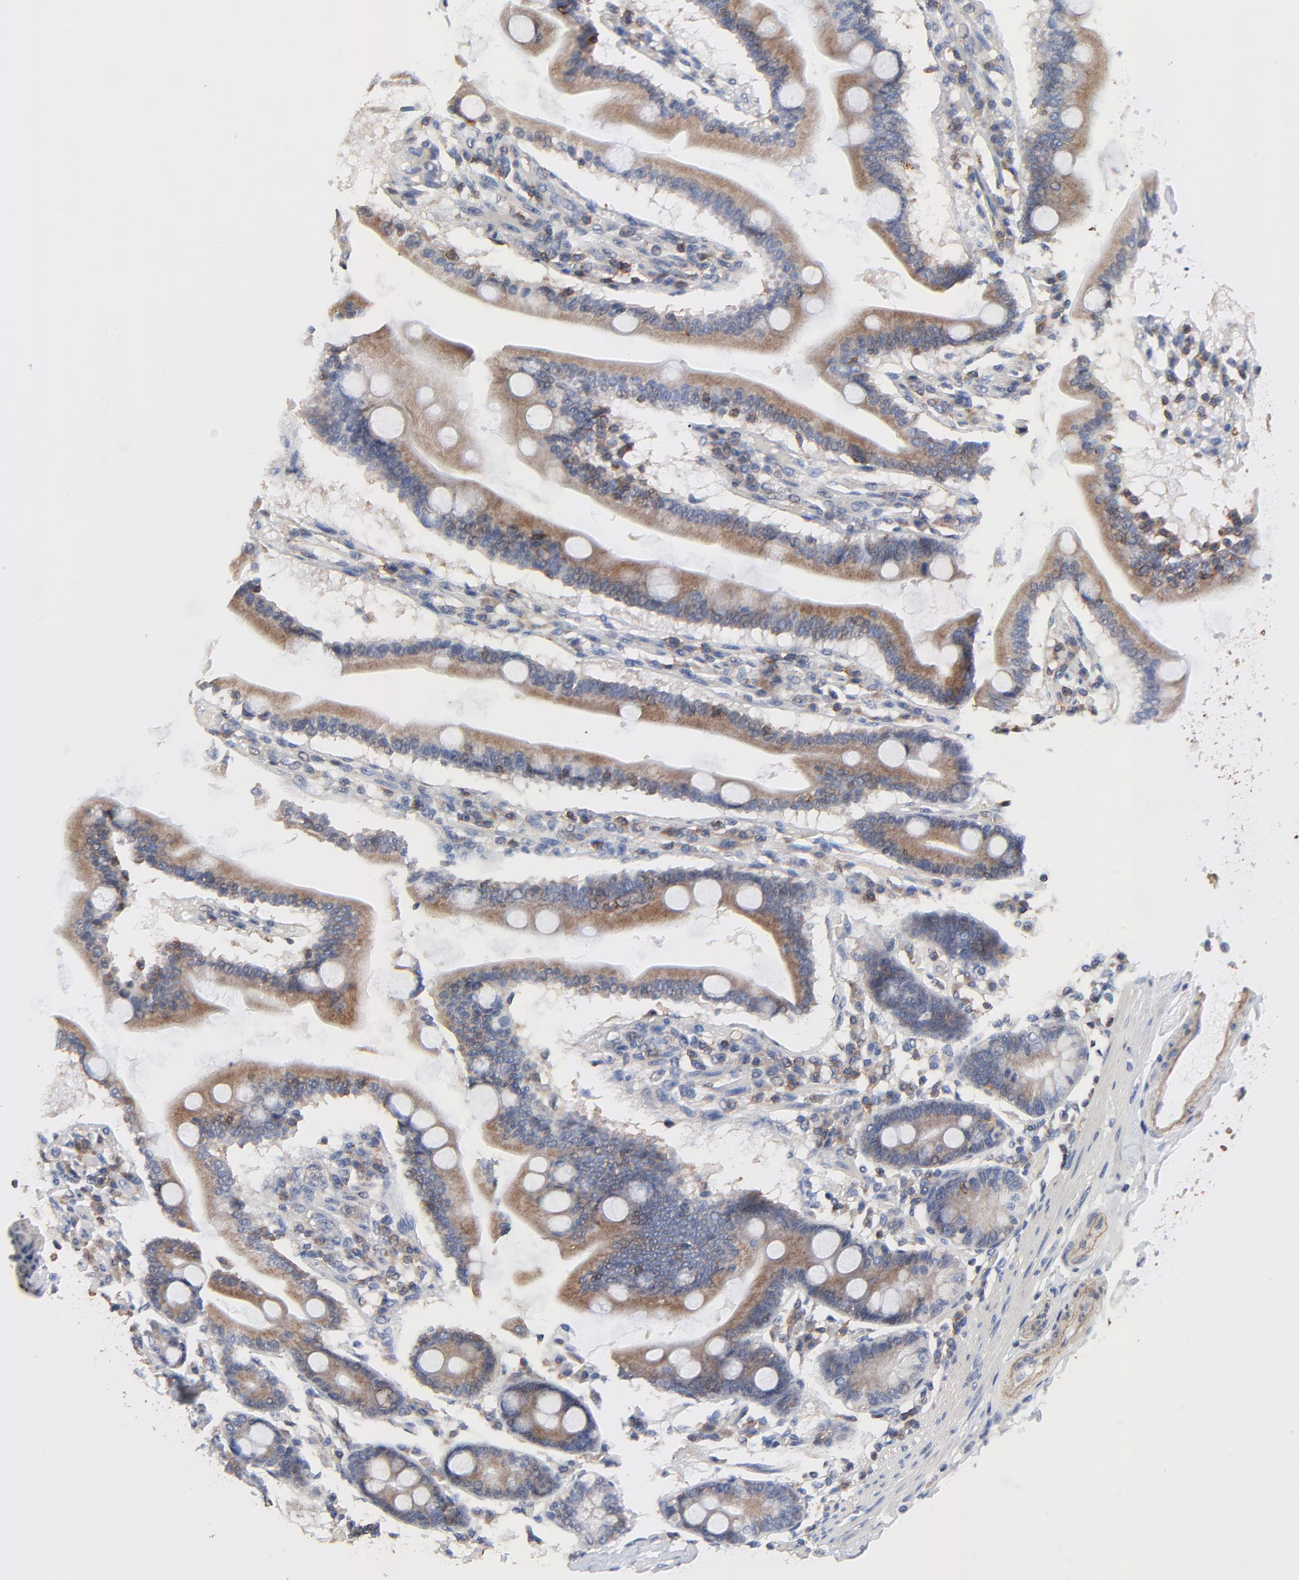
{"staining": {"intensity": "moderate", "quantity": "25%-75%", "location": "cytoplasmic/membranous"}, "tissue": "duodenum", "cell_type": "Glandular cells", "image_type": "normal", "snomed": [{"axis": "morphology", "description": "Normal tissue, NOS"}, {"axis": "topography", "description": "Duodenum"}], "caption": "DAB (3,3'-diaminobenzidine) immunohistochemical staining of unremarkable duodenum reveals moderate cytoplasmic/membranous protein positivity in about 25%-75% of glandular cells. (DAB = brown stain, brightfield microscopy at high magnification).", "gene": "SKAP1", "patient": {"sex": "female", "age": 64}}